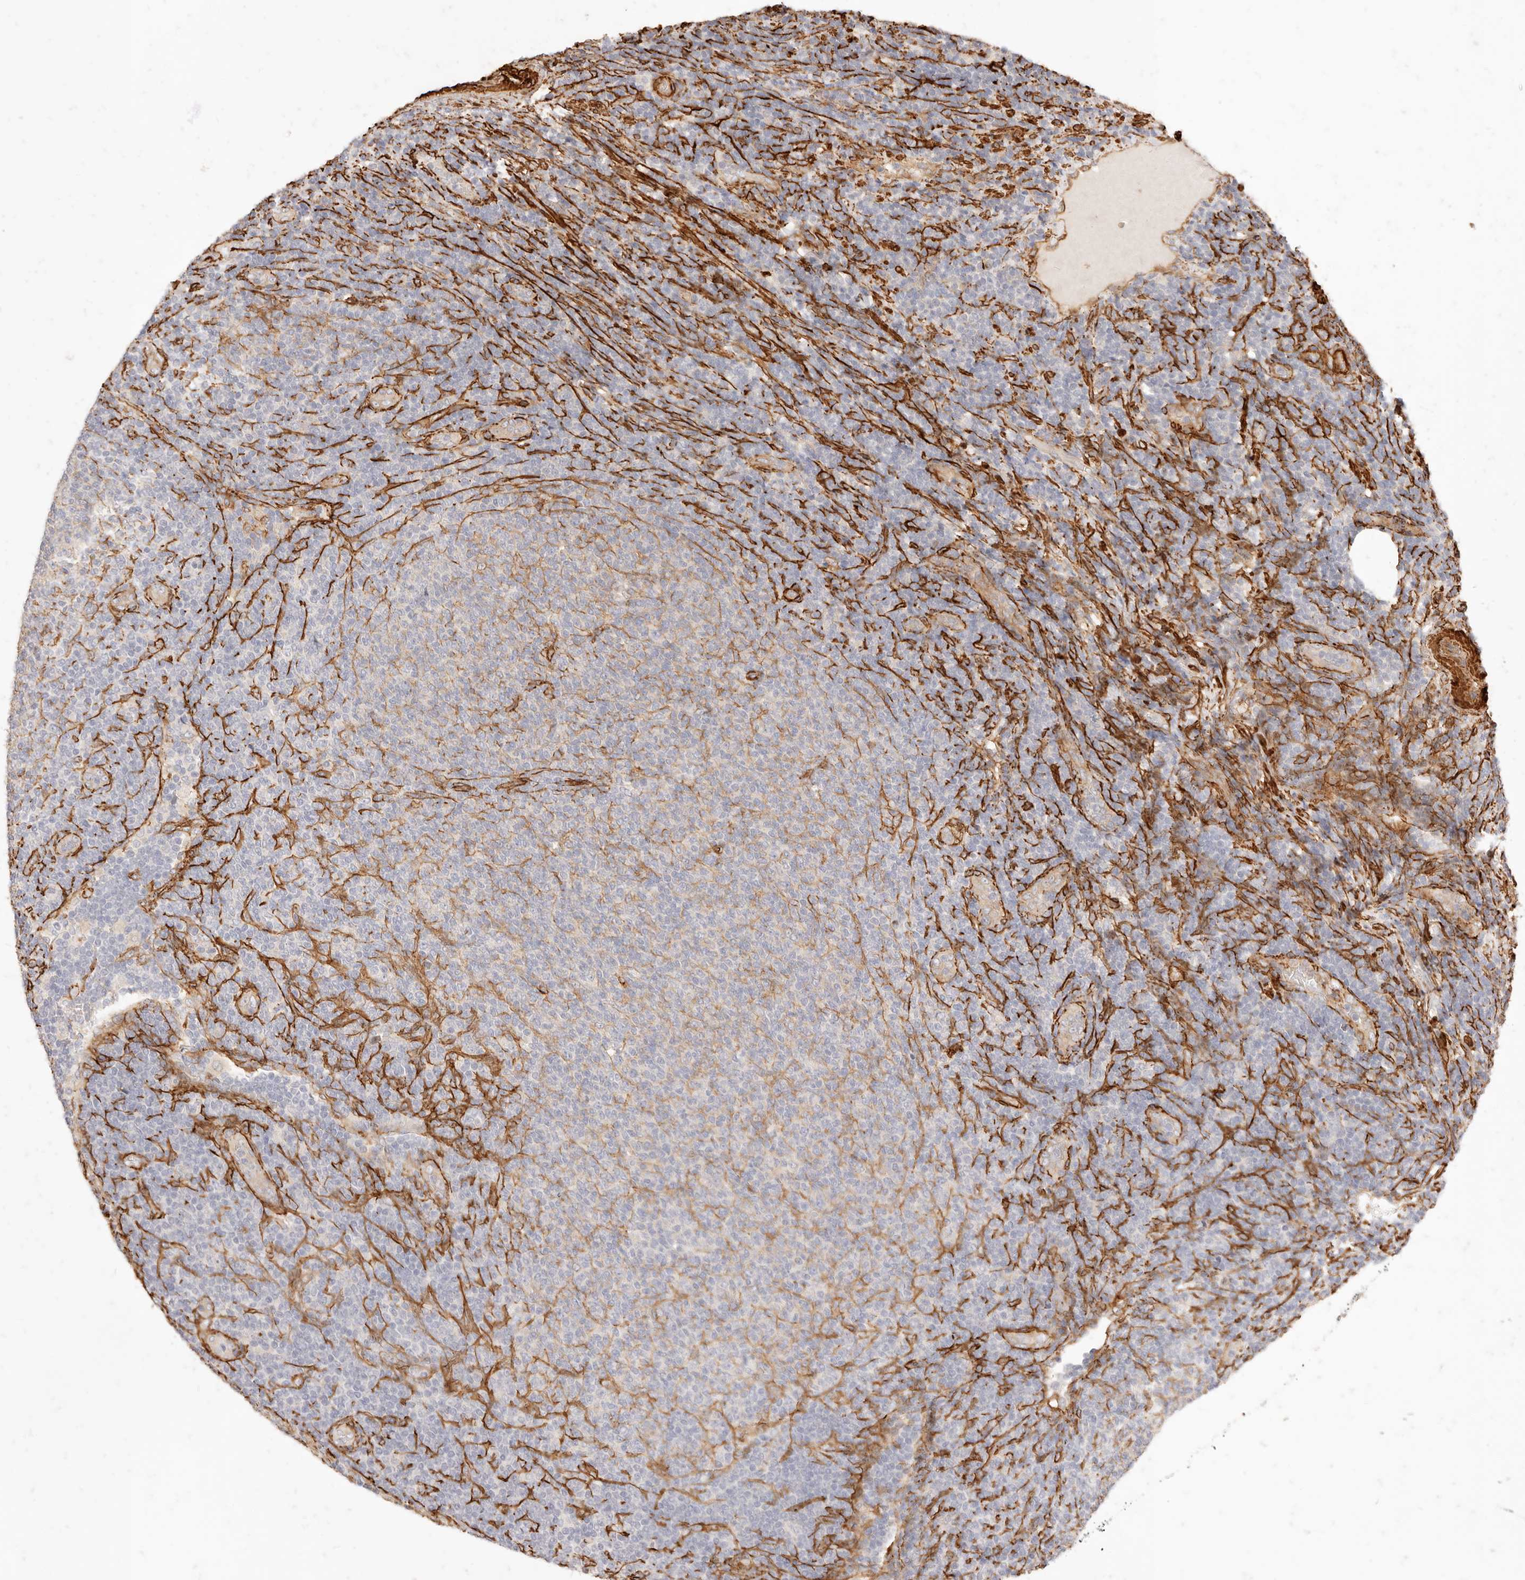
{"staining": {"intensity": "weak", "quantity": "<25%", "location": "cytoplasmic/membranous"}, "tissue": "lymphoma", "cell_type": "Tumor cells", "image_type": "cancer", "snomed": [{"axis": "morphology", "description": "Malignant lymphoma, non-Hodgkin's type, Low grade"}, {"axis": "topography", "description": "Lymph node"}], "caption": "Tumor cells show no significant protein staining in malignant lymphoma, non-Hodgkin's type (low-grade).", "gene": "TMTC2", "patient": {"sex": "male", "age": 66}}